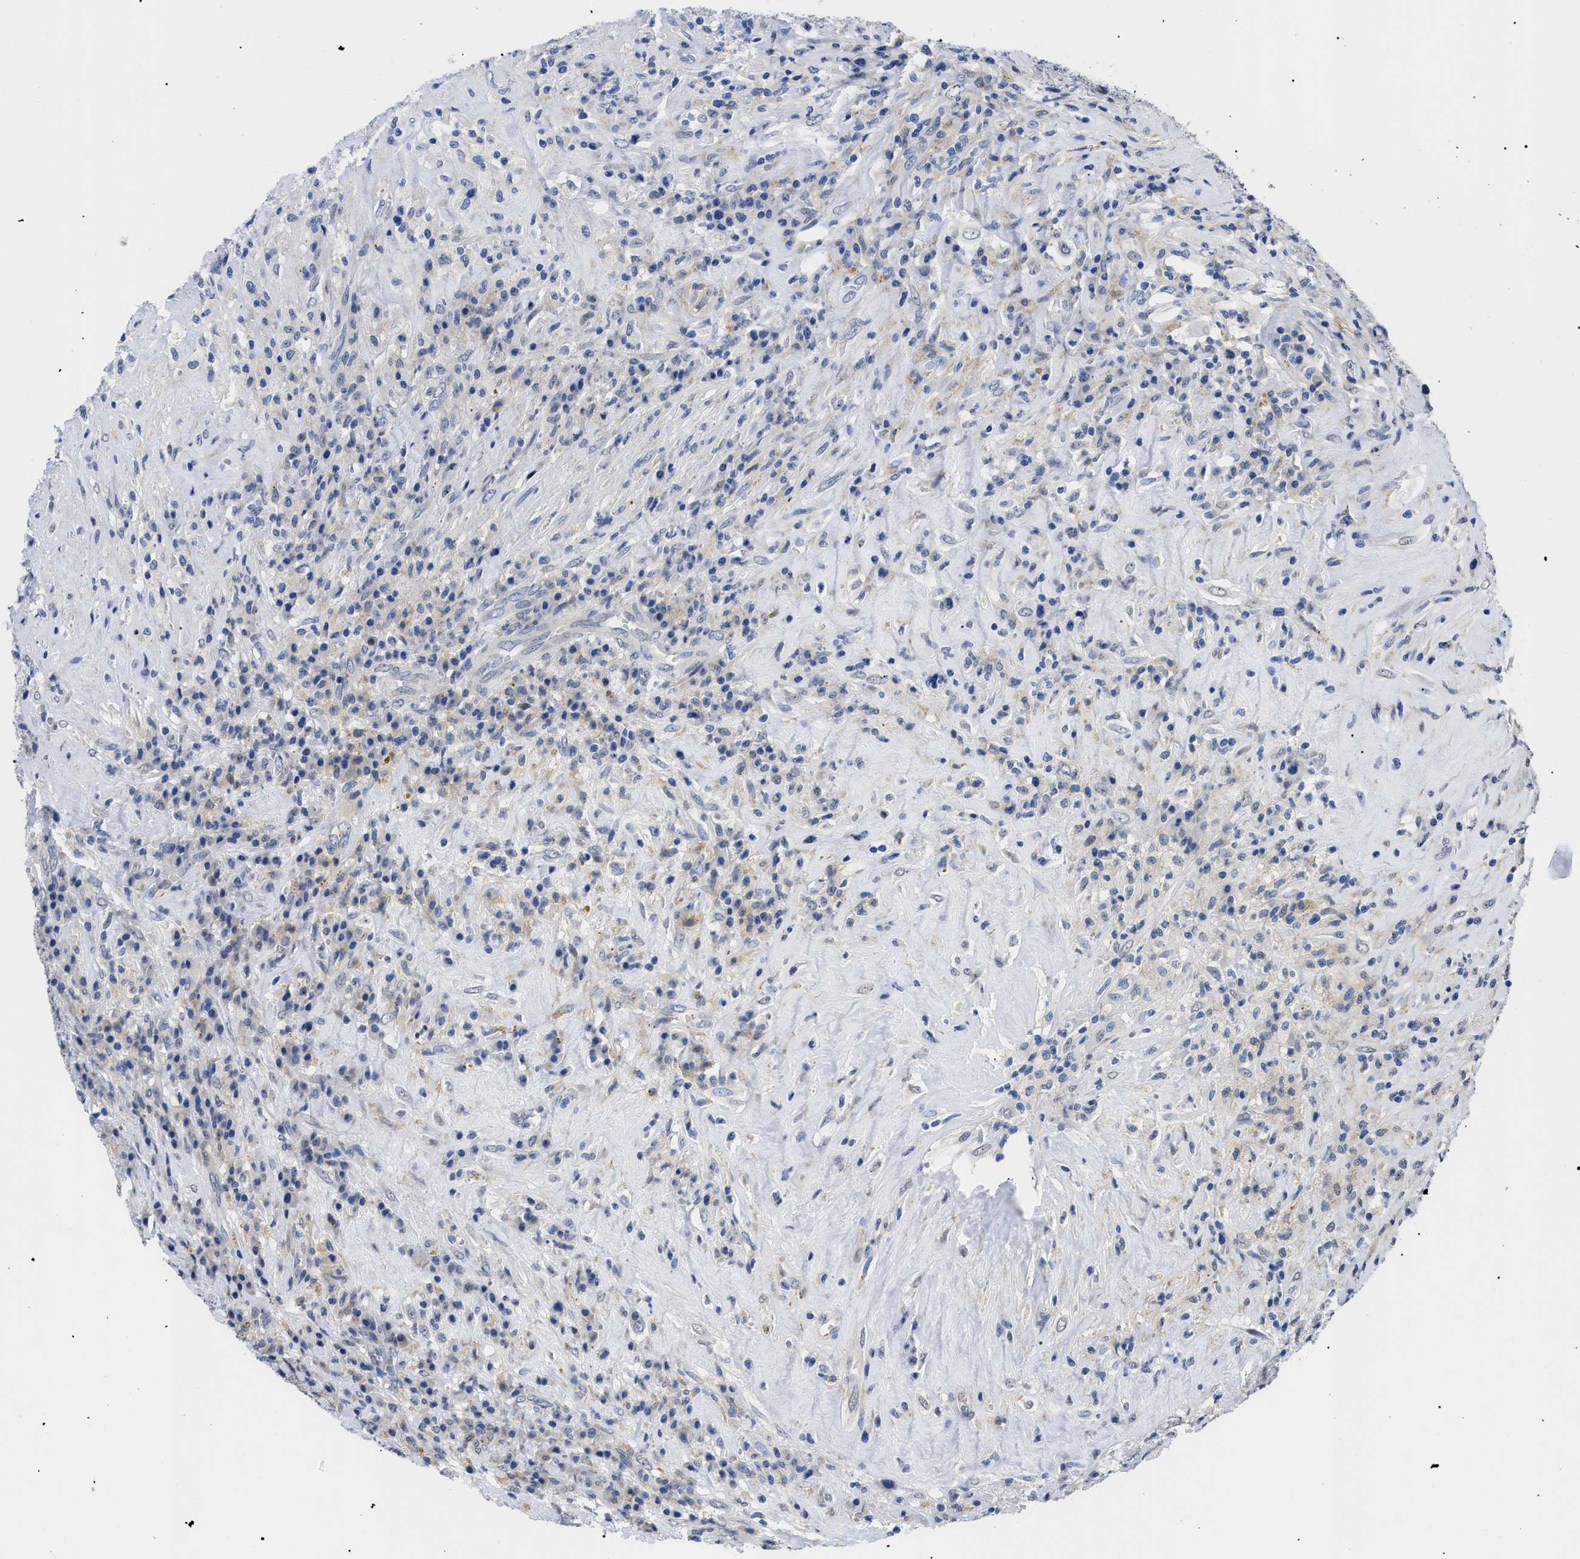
{"staining": {"intensity": "negative", "quantity": "none", "location": "none"}, "tissue": "testis cancer", "cell_type": "Tumor cells", "image_type": "cancer", "snomed": [{"axis": "morphology", "description": "Necrosis, NOS"}, {"axis": "morphology", "description": "Carcinoma, Embryonal, NOS"}, {"axis": "topography", "description": "Testis"}], "caption": "Tumor cells are negative for brown protein staining in testis cancer (embryonal carcinoma).", "gene": "SFXN5", "patient": {"sex": "male", "age": 19}}